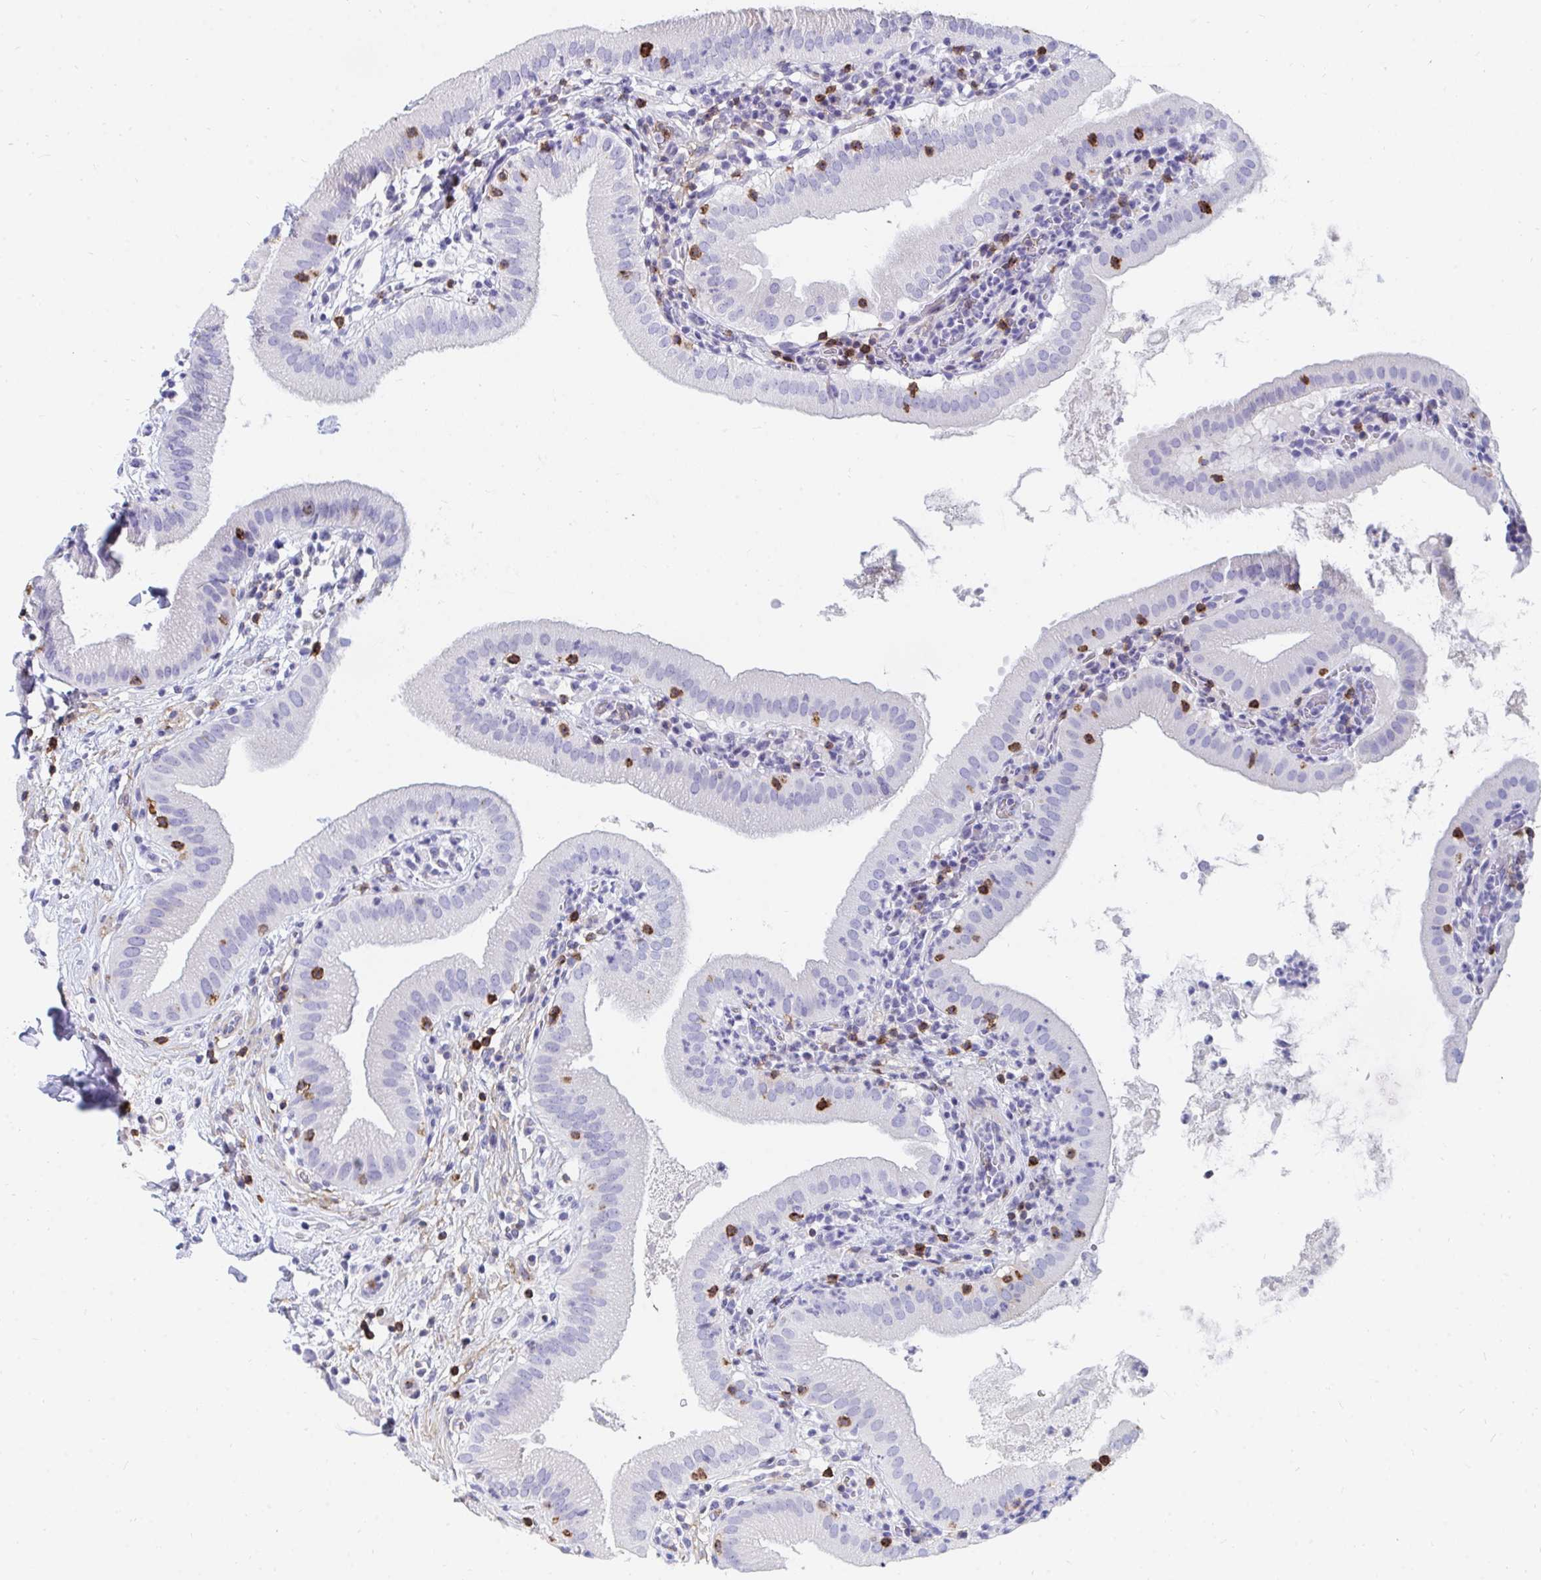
{"staining": {"intensity": "negative", "quantity": "none", "location": "none"}, "tissue": "gallbladder", "cell_type": "Glandular cells", "image_type": "normal", "snomed": [{"axis": "morphology", "description": "Normal tissue, NOS"}, {"axis": "topography", "description": "Gallbladder"}], "caption": "A high-resolution image shows immunohistochemistry staining of normal gallbladder, which reveals no significant positivity in glandular cells. (Brightfield microscopy of DAB immunohistochemistry (IHC) at high magnification).", "gene": "CD7", "patient": {"sex": "female", "age": 65}}